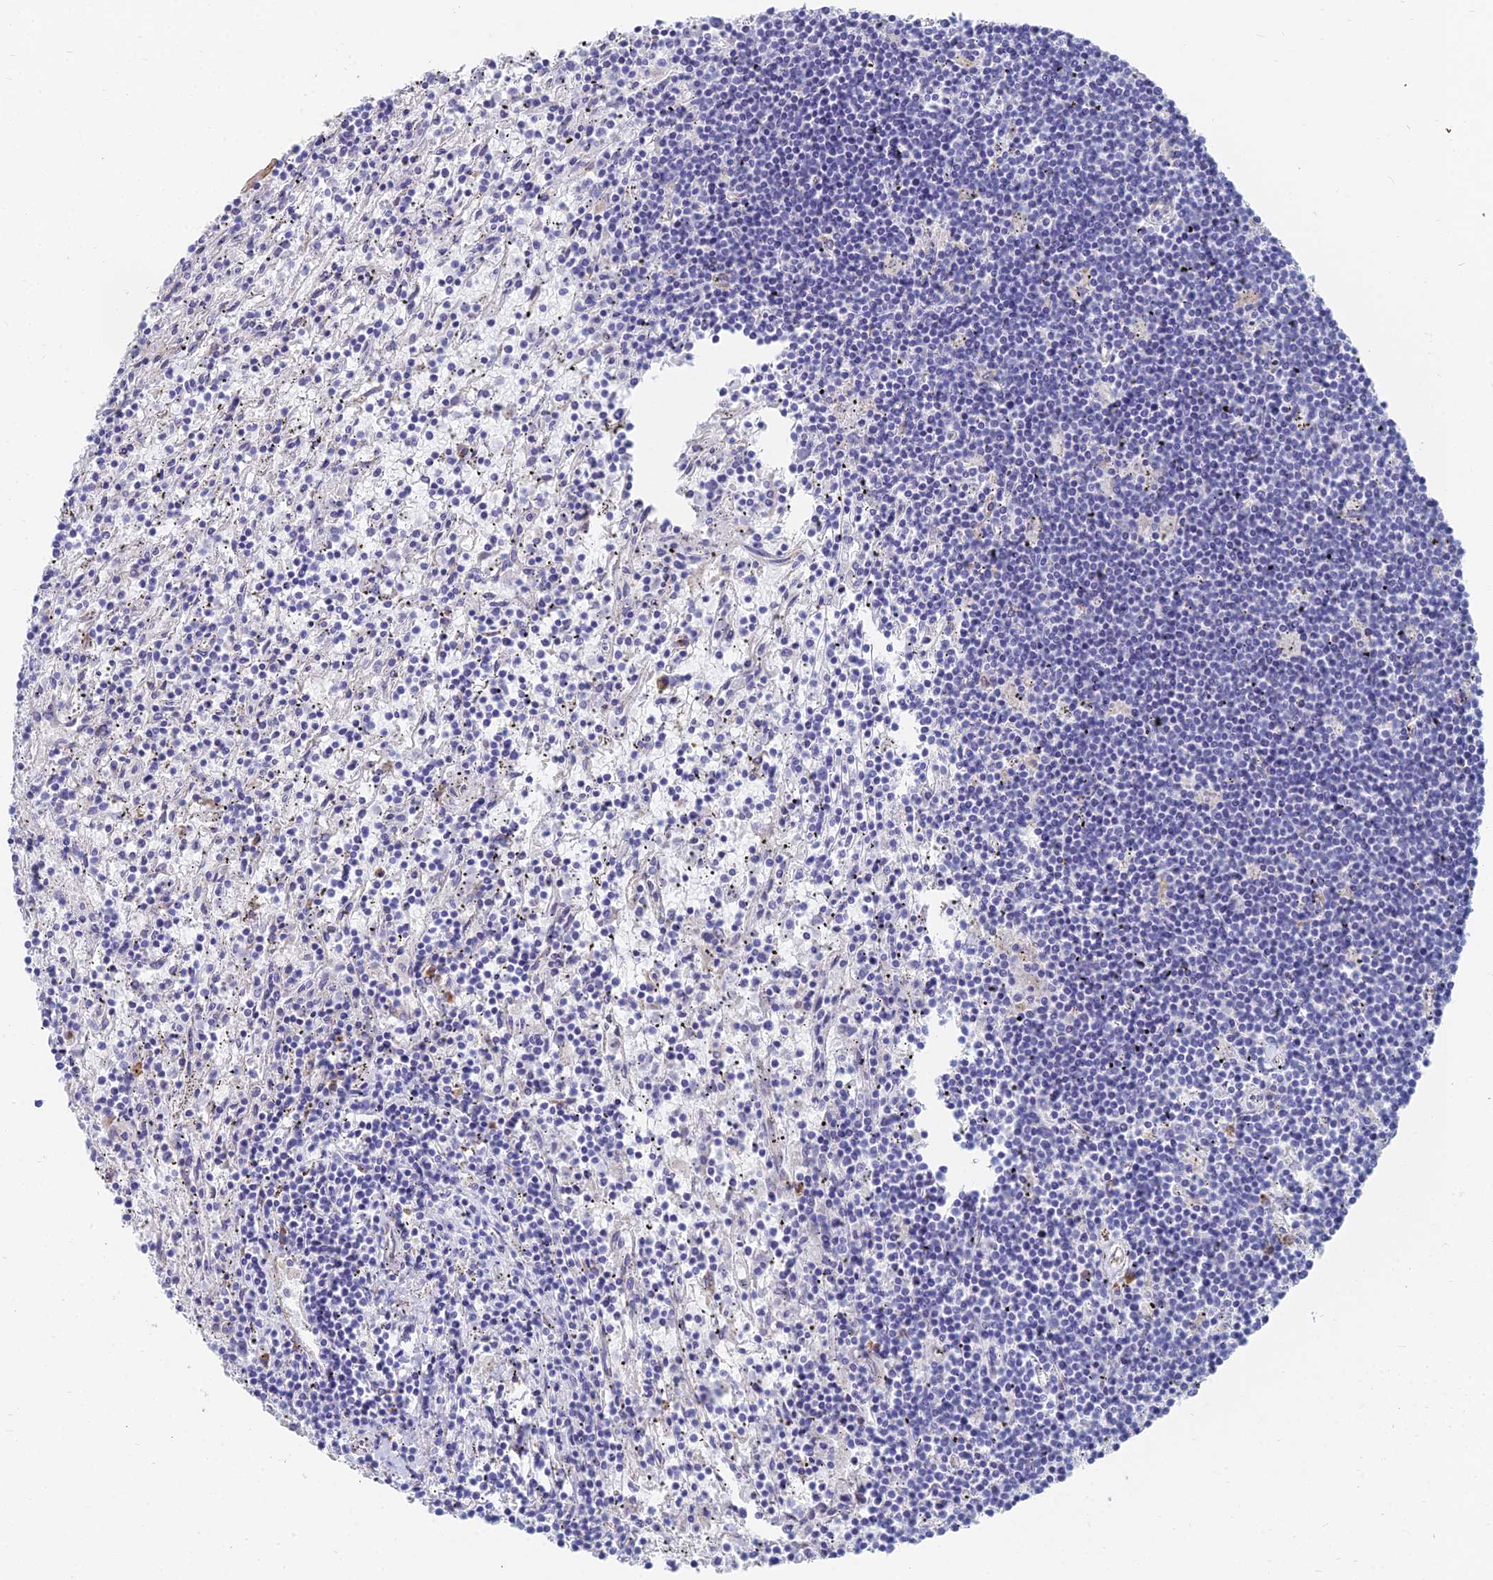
{"staining": {"intensity": "negative", "quantity": "none", "location": "none"}, "tissue": "lymphoma", "cell_type": "Tumor cells", "image_type": "cancer", "snomed": [{"axis": "morphology", "description": "Malignant lymphoma, non-Hodgkin's type, Low grade"}, {"axis": "topography", "description": "Spleen"}], "caption": "High power microscopy histopathology image of an IHC micrograph of lymphoma, revealing no significant expression in tumor cells. (Brightfield microscopy of DAB IHC at high magnification).", "gene": "TNNT3", "patient": {"sex": "male", "age": 76}}